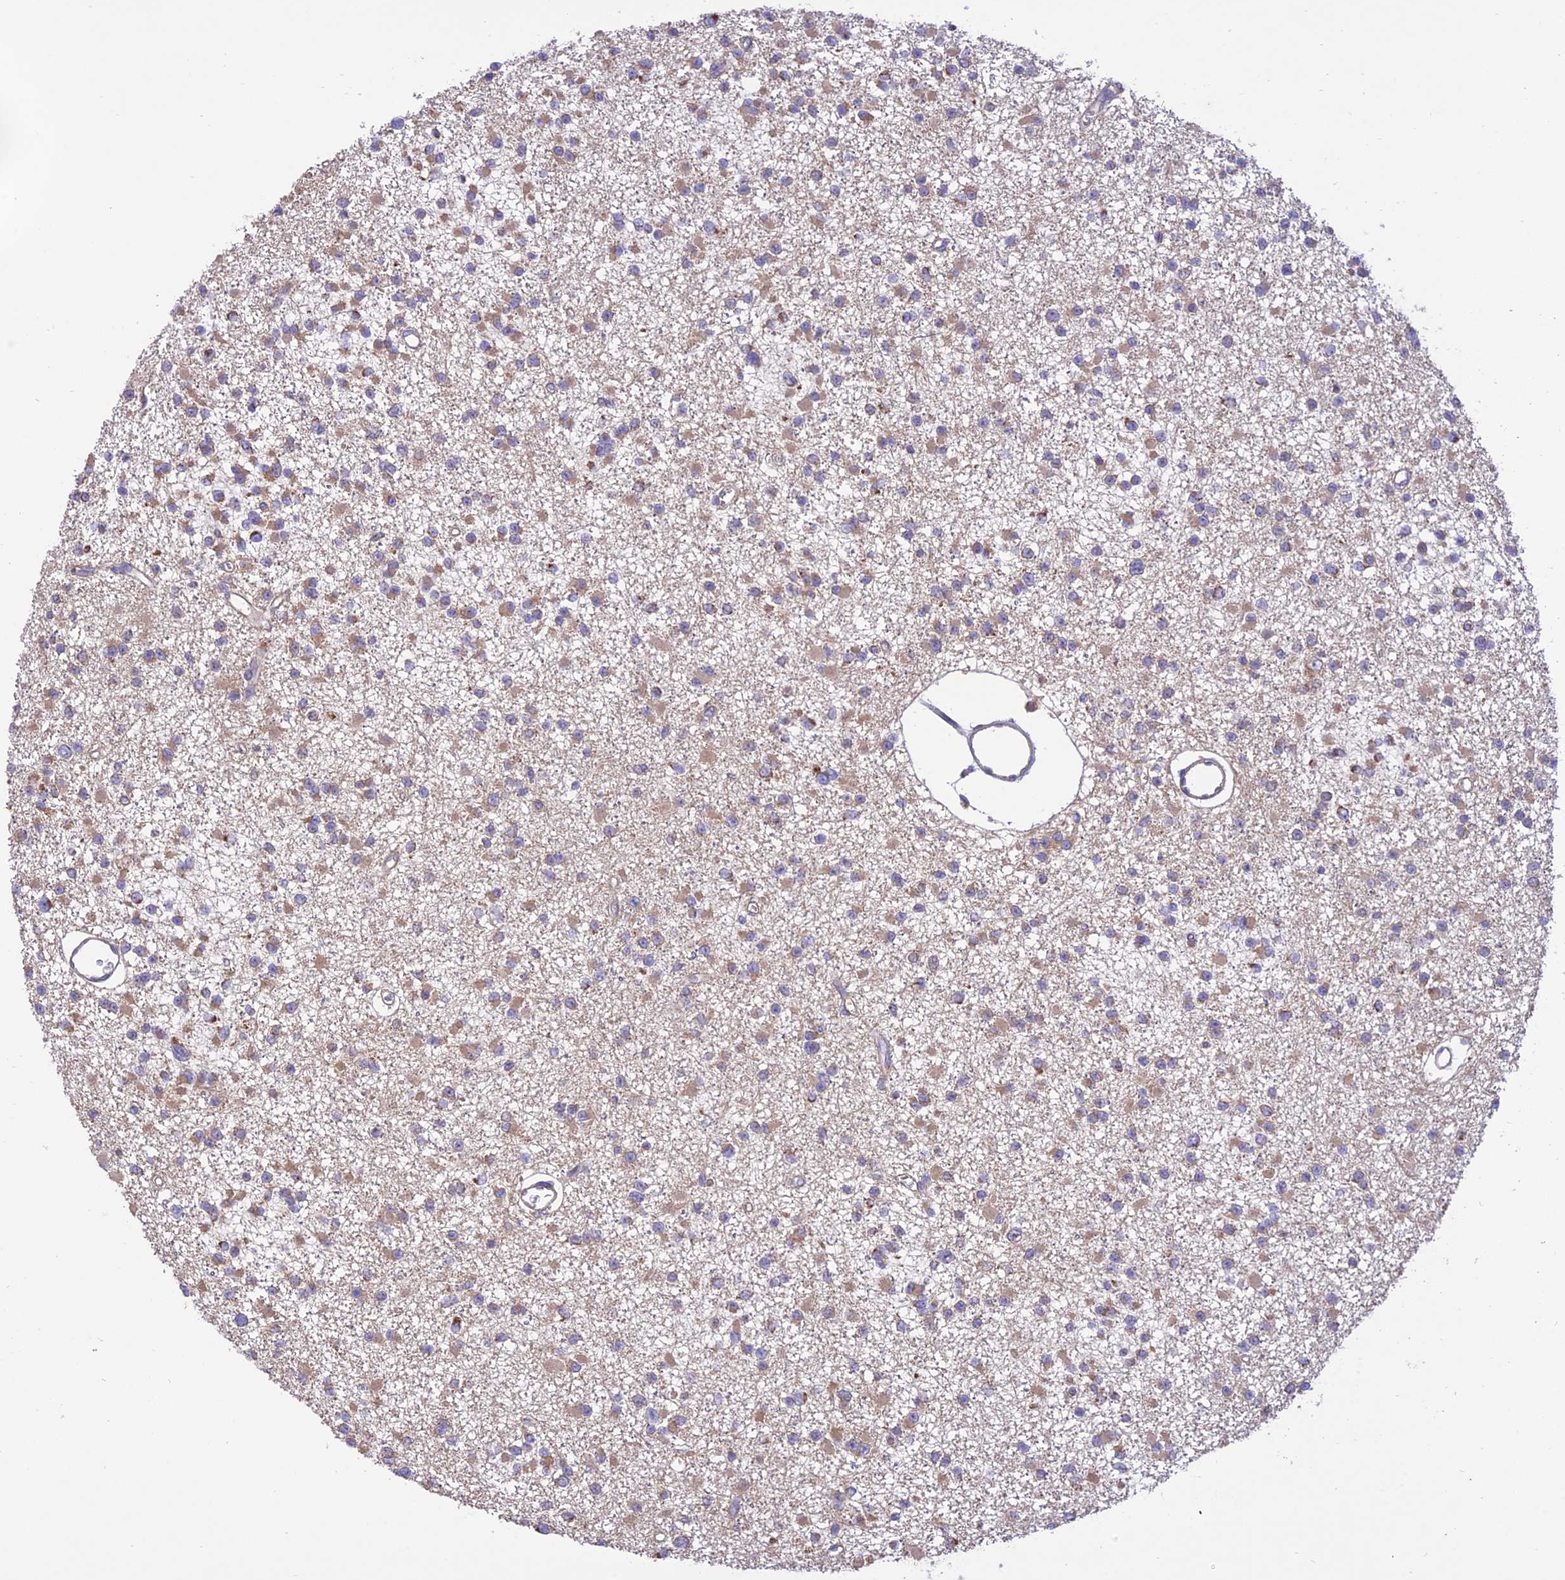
{"staining": {"intensity": "weak", "quantity": ">75%", "location": "cytoplasmic/membranous"}, "tissue": "glioma", "cell_type": "Tumor cells", "image_type": "cancer", "snomed": [{"axis": "morphology", "description": "Glioma, malignant, Low grade"}, {"axis": "topography", "description": "Brain"}], "caption": "About >75% of tumor cells in human glioma demonstrate weak cytoplasmic/membranous protein expression as visualized by brown immunohistochemical staining.", "gene": "NDUFAF1", "patient": {"sex": "female", "age": 22}}